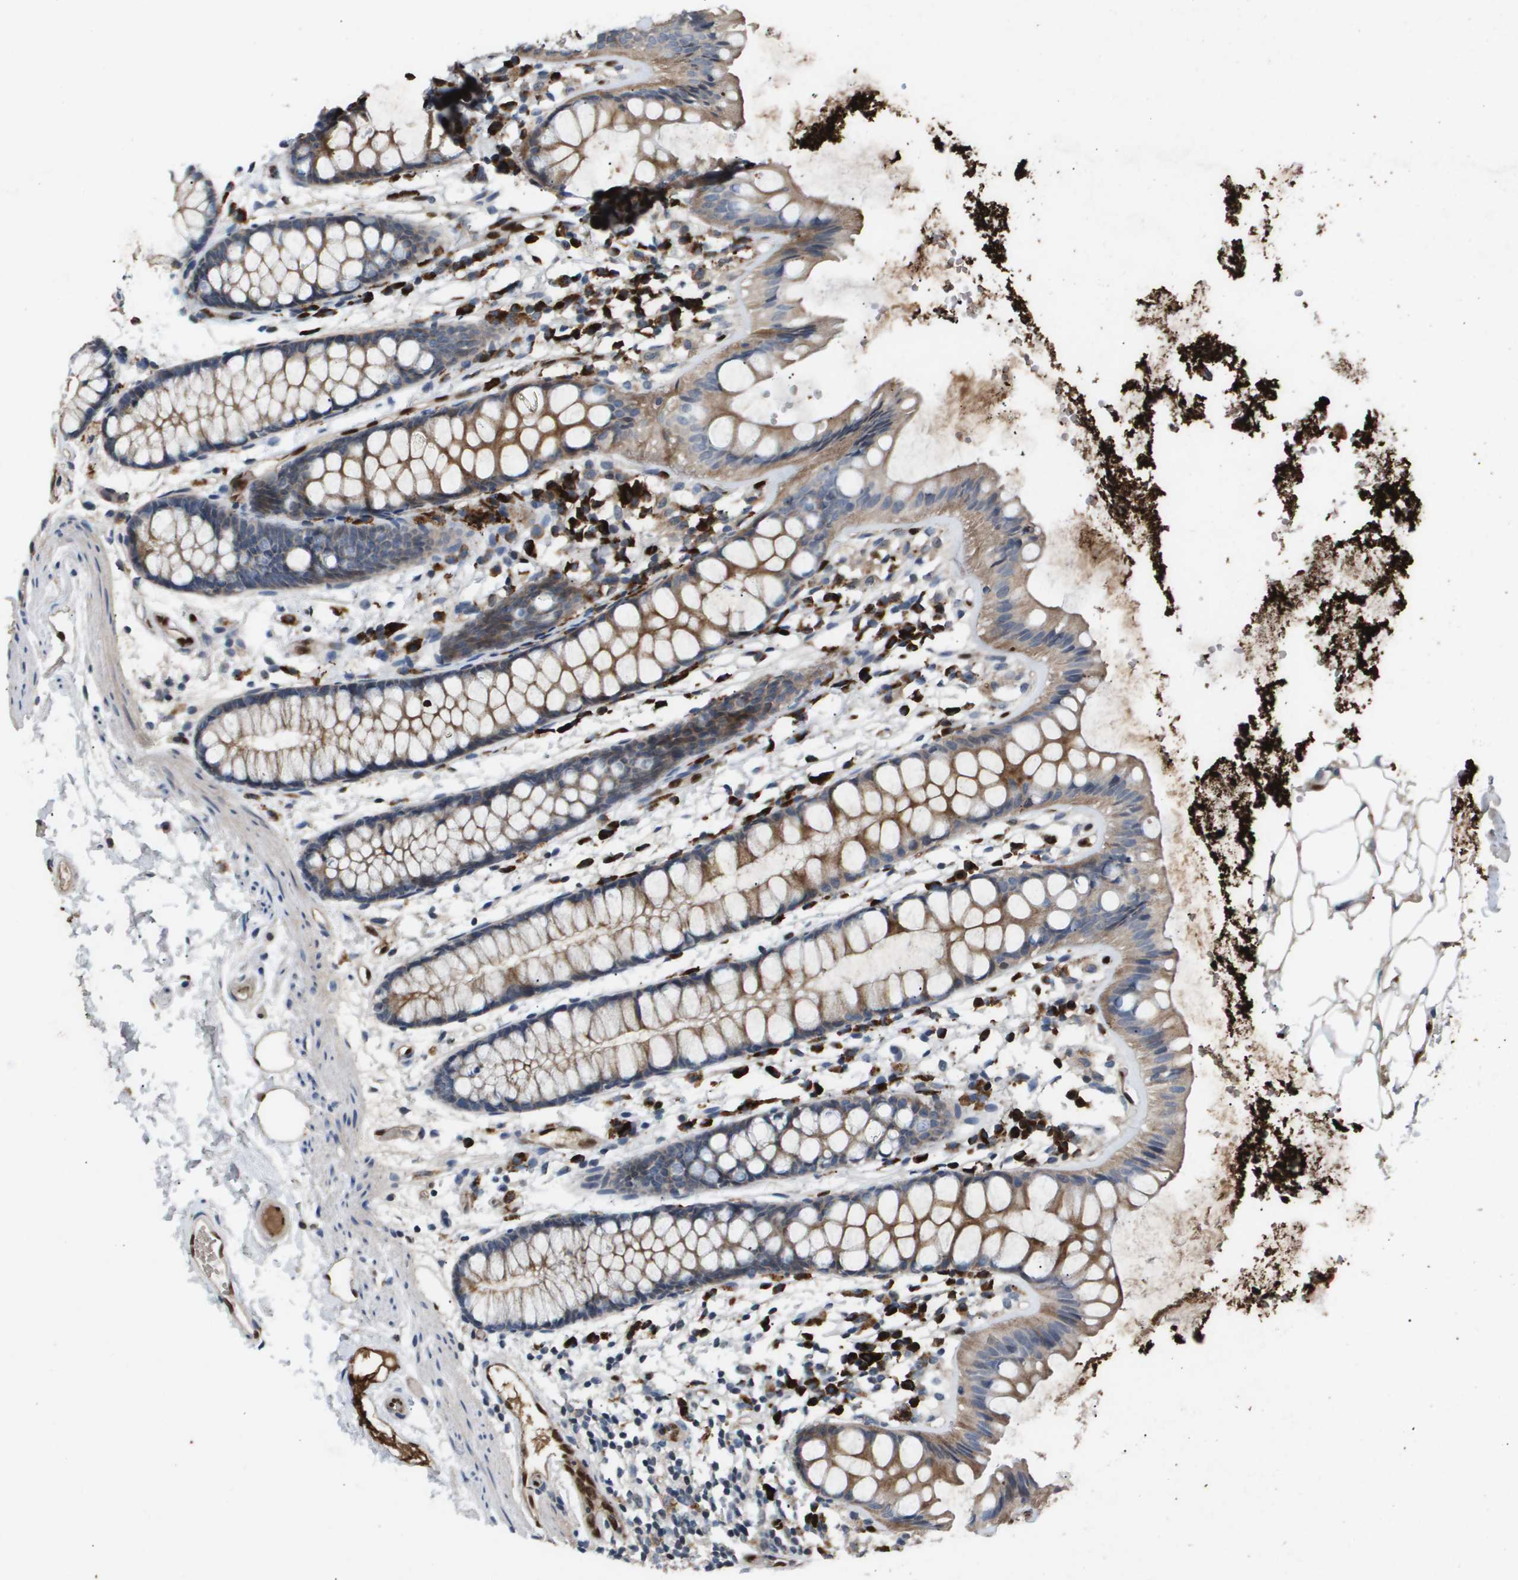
{"staining": {"intensity": "moderate", "quantity": "25%-75%", "location": "cytoplasmic/membranous"}, "tissue": "rectum", "cell_type": "Glandular cells", "image_type": "normal", "snomed": [{"axis": "morphology", "description": "Normal tissue, NOS"}, {"axis": "topography", "description": "Rectum"}], "caption": "Immunohistochemical staining of benign rectum demonstrates moderate cytoplasmic/membranous protein staining in approximately 25%-75% of glandular cells. The protein is stained brown, and the nuclei are stained in blue (DAB IHC with brightfield microscopy, high magnification).", "gene": "ERG", "patient": {"sex": "female", "age": 66}}